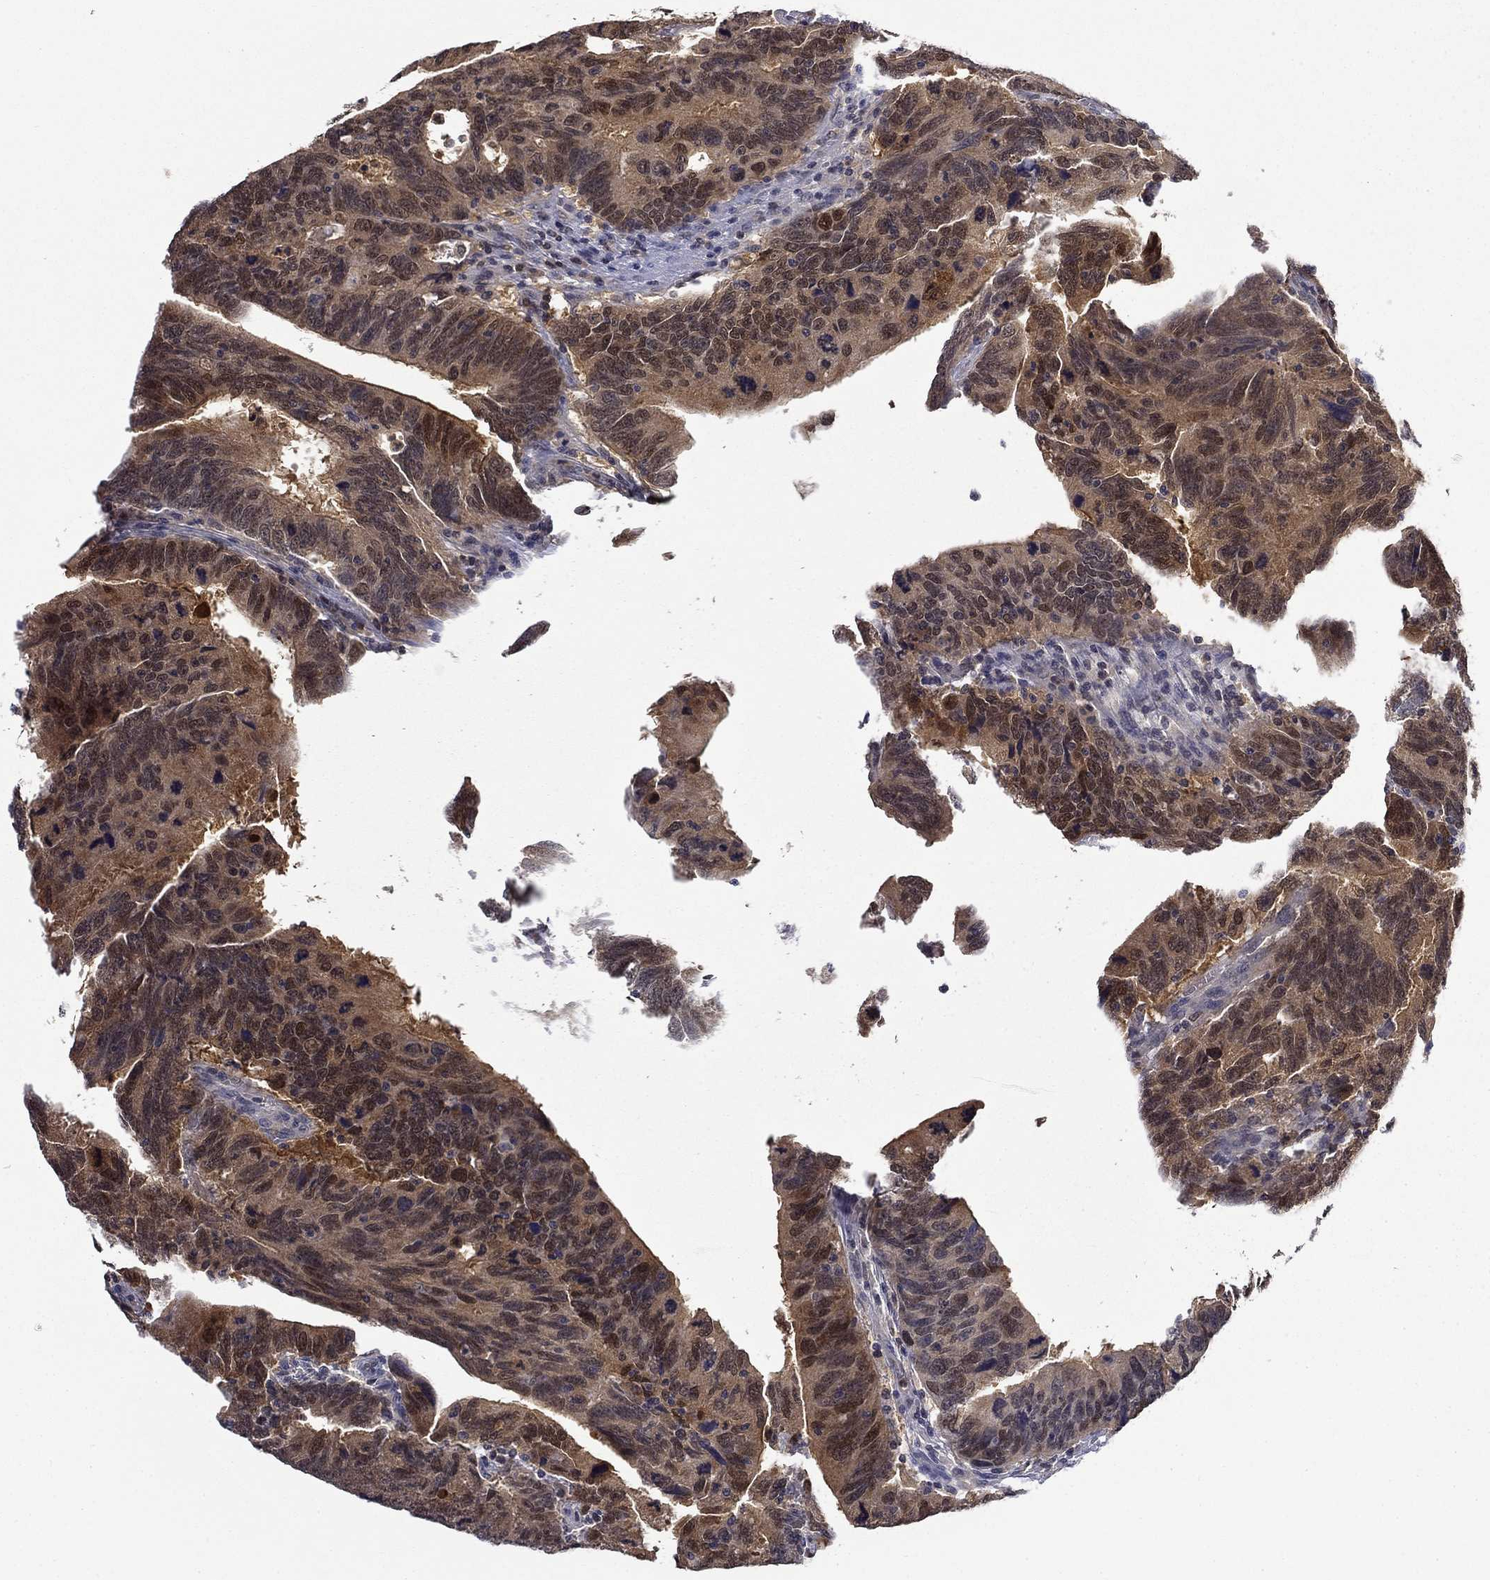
{"staining": {"intensity": "moderate", "quantity": "<25%", "location": "cytoplasmic/membranous,nuclear"}, "tissue": "colorectal cancer", "cell_type": "Tumor cells", "image_type": "cancer", "snomed": [{"axis": "morphology", "description": "Adenocarcinoma, NOS"}, {"axis": "topography", "description": "Colon"}], "caption": "About <25% of tumor cells in adenocarcinoma (colorectal) exhibit moderate cytoplasmic/membranous and nuclear protein staining as visualized by brown immunohistochemical staining.", "gene": "DDTL", "patient": {"sex": "female", "age": 77}}